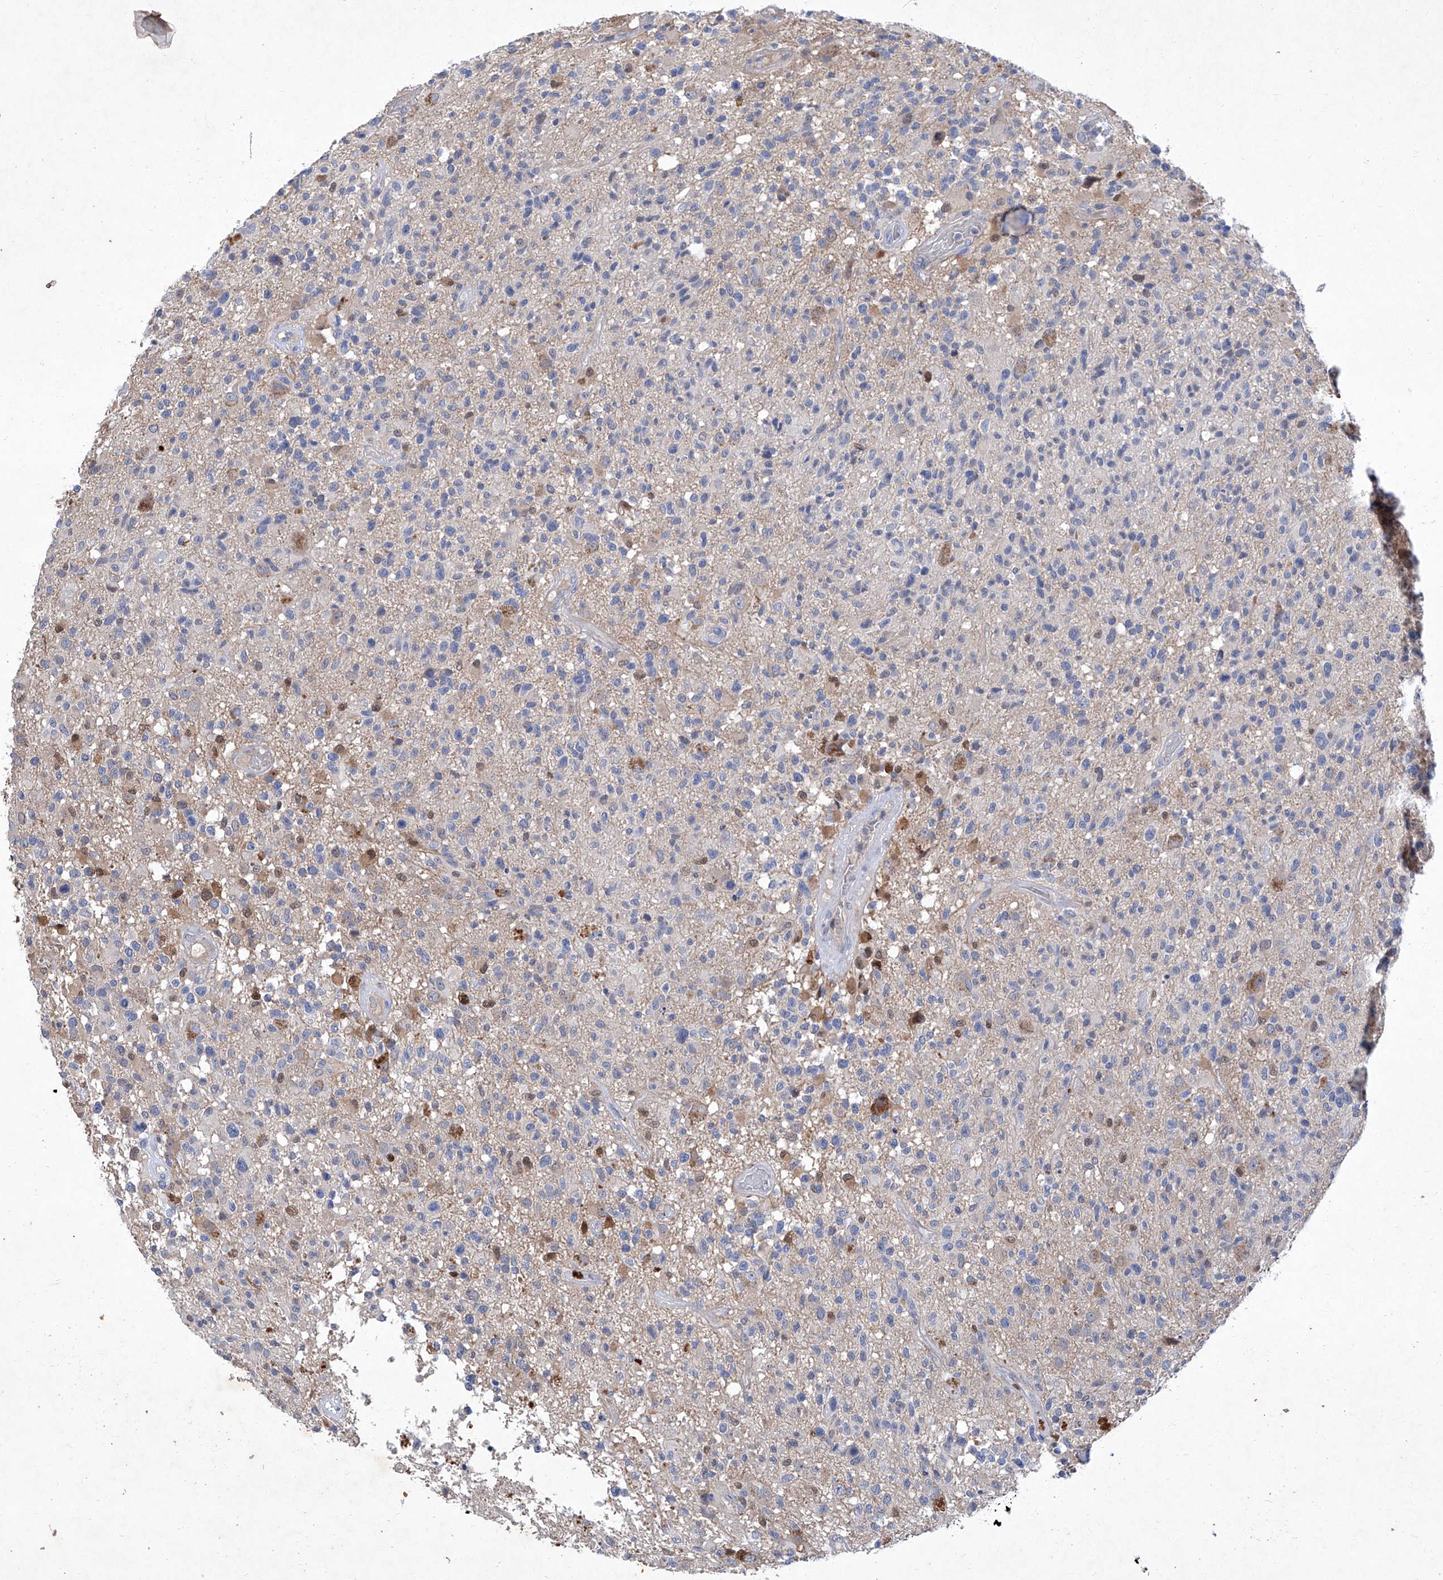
{"staining": {"intensity": "negative", "quantity": "none", "location": "none"}, "tissue": "glioma", "cell_type": "Tumor cells", "image_type": "cancer", "snomed": [{"axis": "morphology", "description": "Glioma, malignant, High grade"}, {"axis": "morphology", "description": "Glioblastoma, NOS"}, {"axis": "topography", "description": "Brain"}], "caption": "This is an IHC image of glioma. There is no staining in tumor cells.", "gene": "SBK2", "patient": {"sex": "male", "age": 60}}